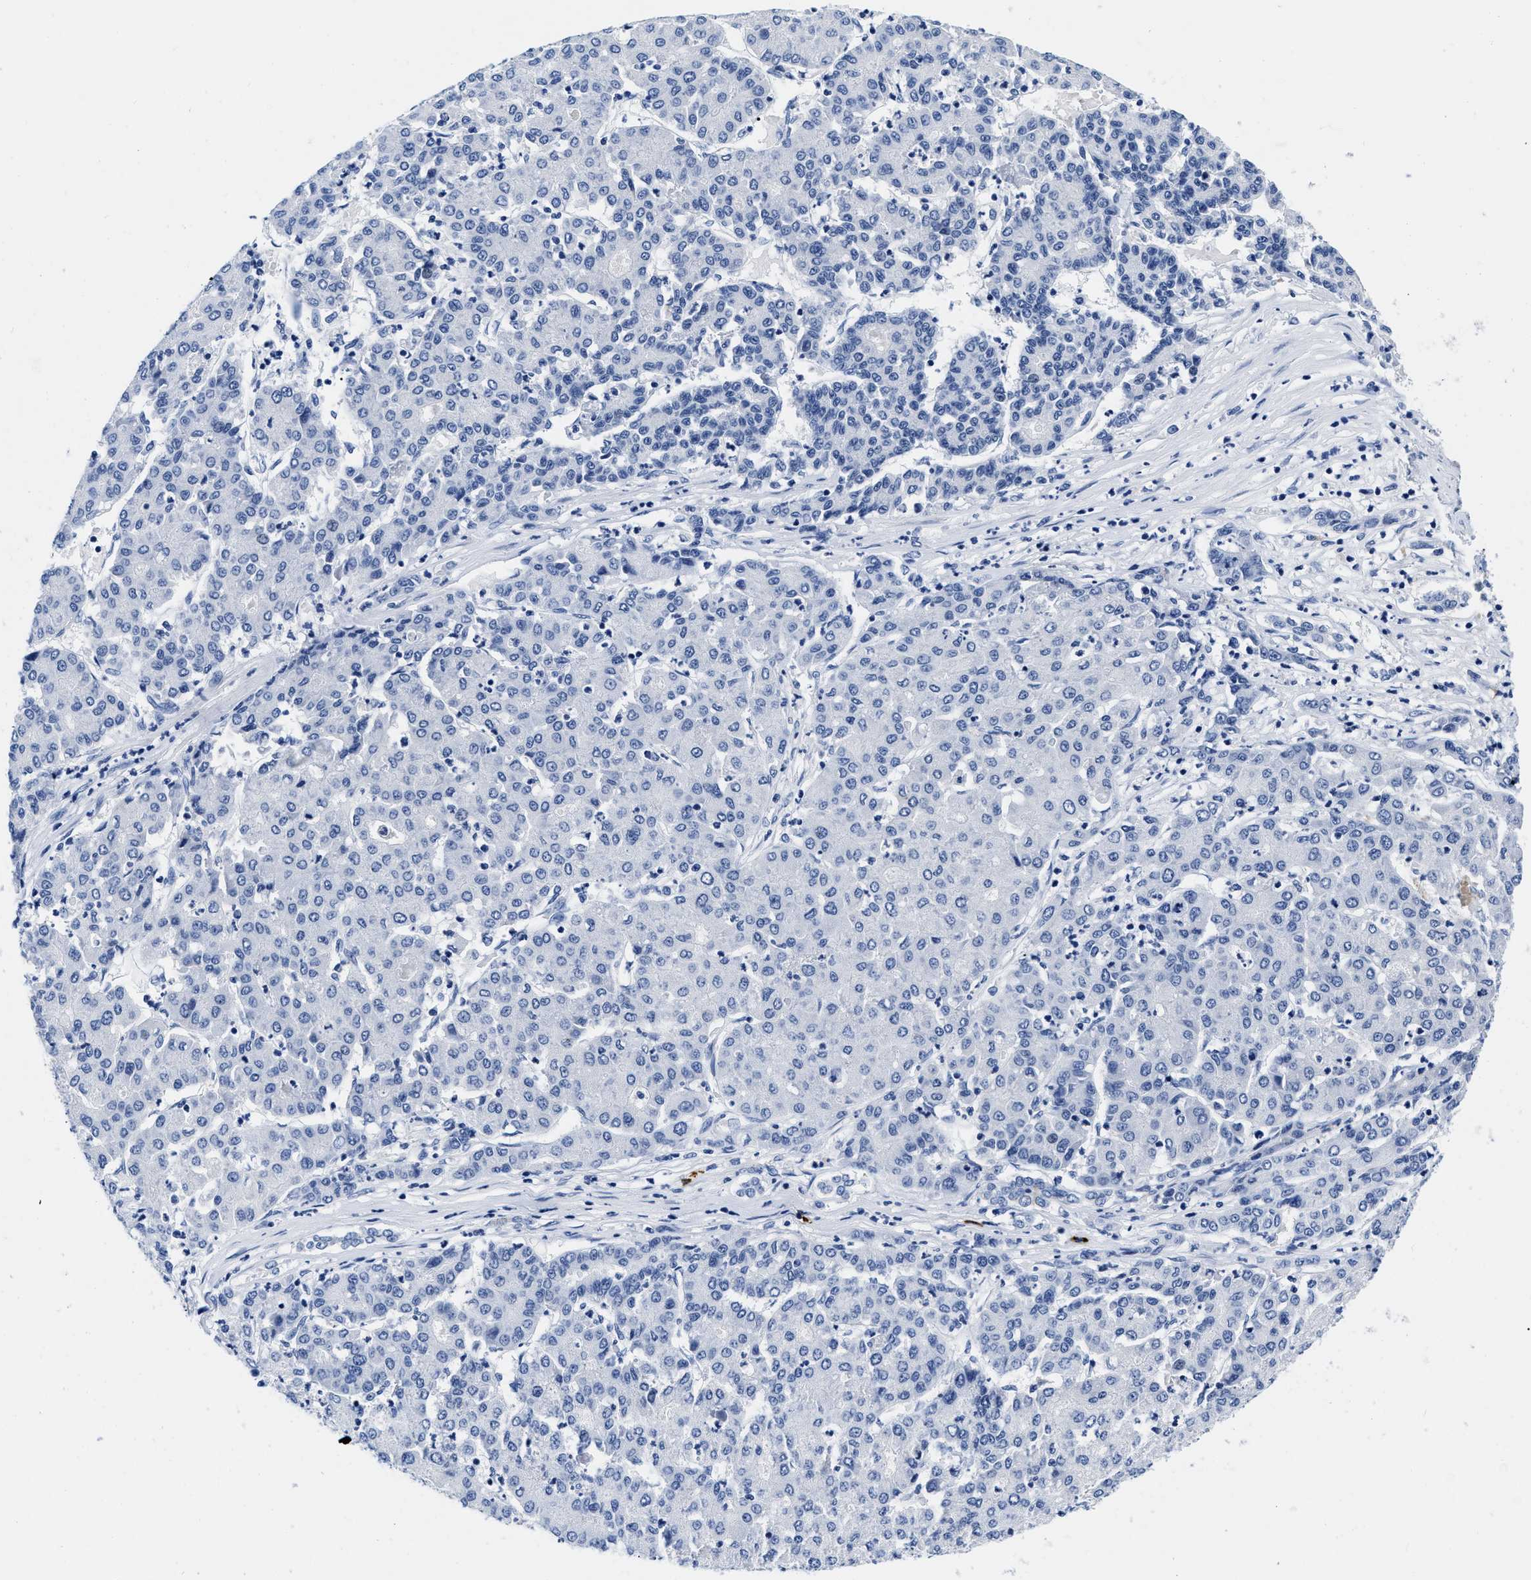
{"staining": {"intensity": "negative", "quantity": "none", "location": "none"}, "tissue": "liver cancer", "cell_type": "Tumor cells", "image_type": "cancer", "snomed": [{"axis": "morphology", "description": "Carcinoma, Hepatocellular, NOS"}, {"axis": "topography", "description": "Liver"}], "caption": "This is an immunohistochemistry image of liver hepatocellular carcinoma. There is no positivity in tumor cells.", "gene": "CER1", "patient": {"sex": "male", "age": 65}}